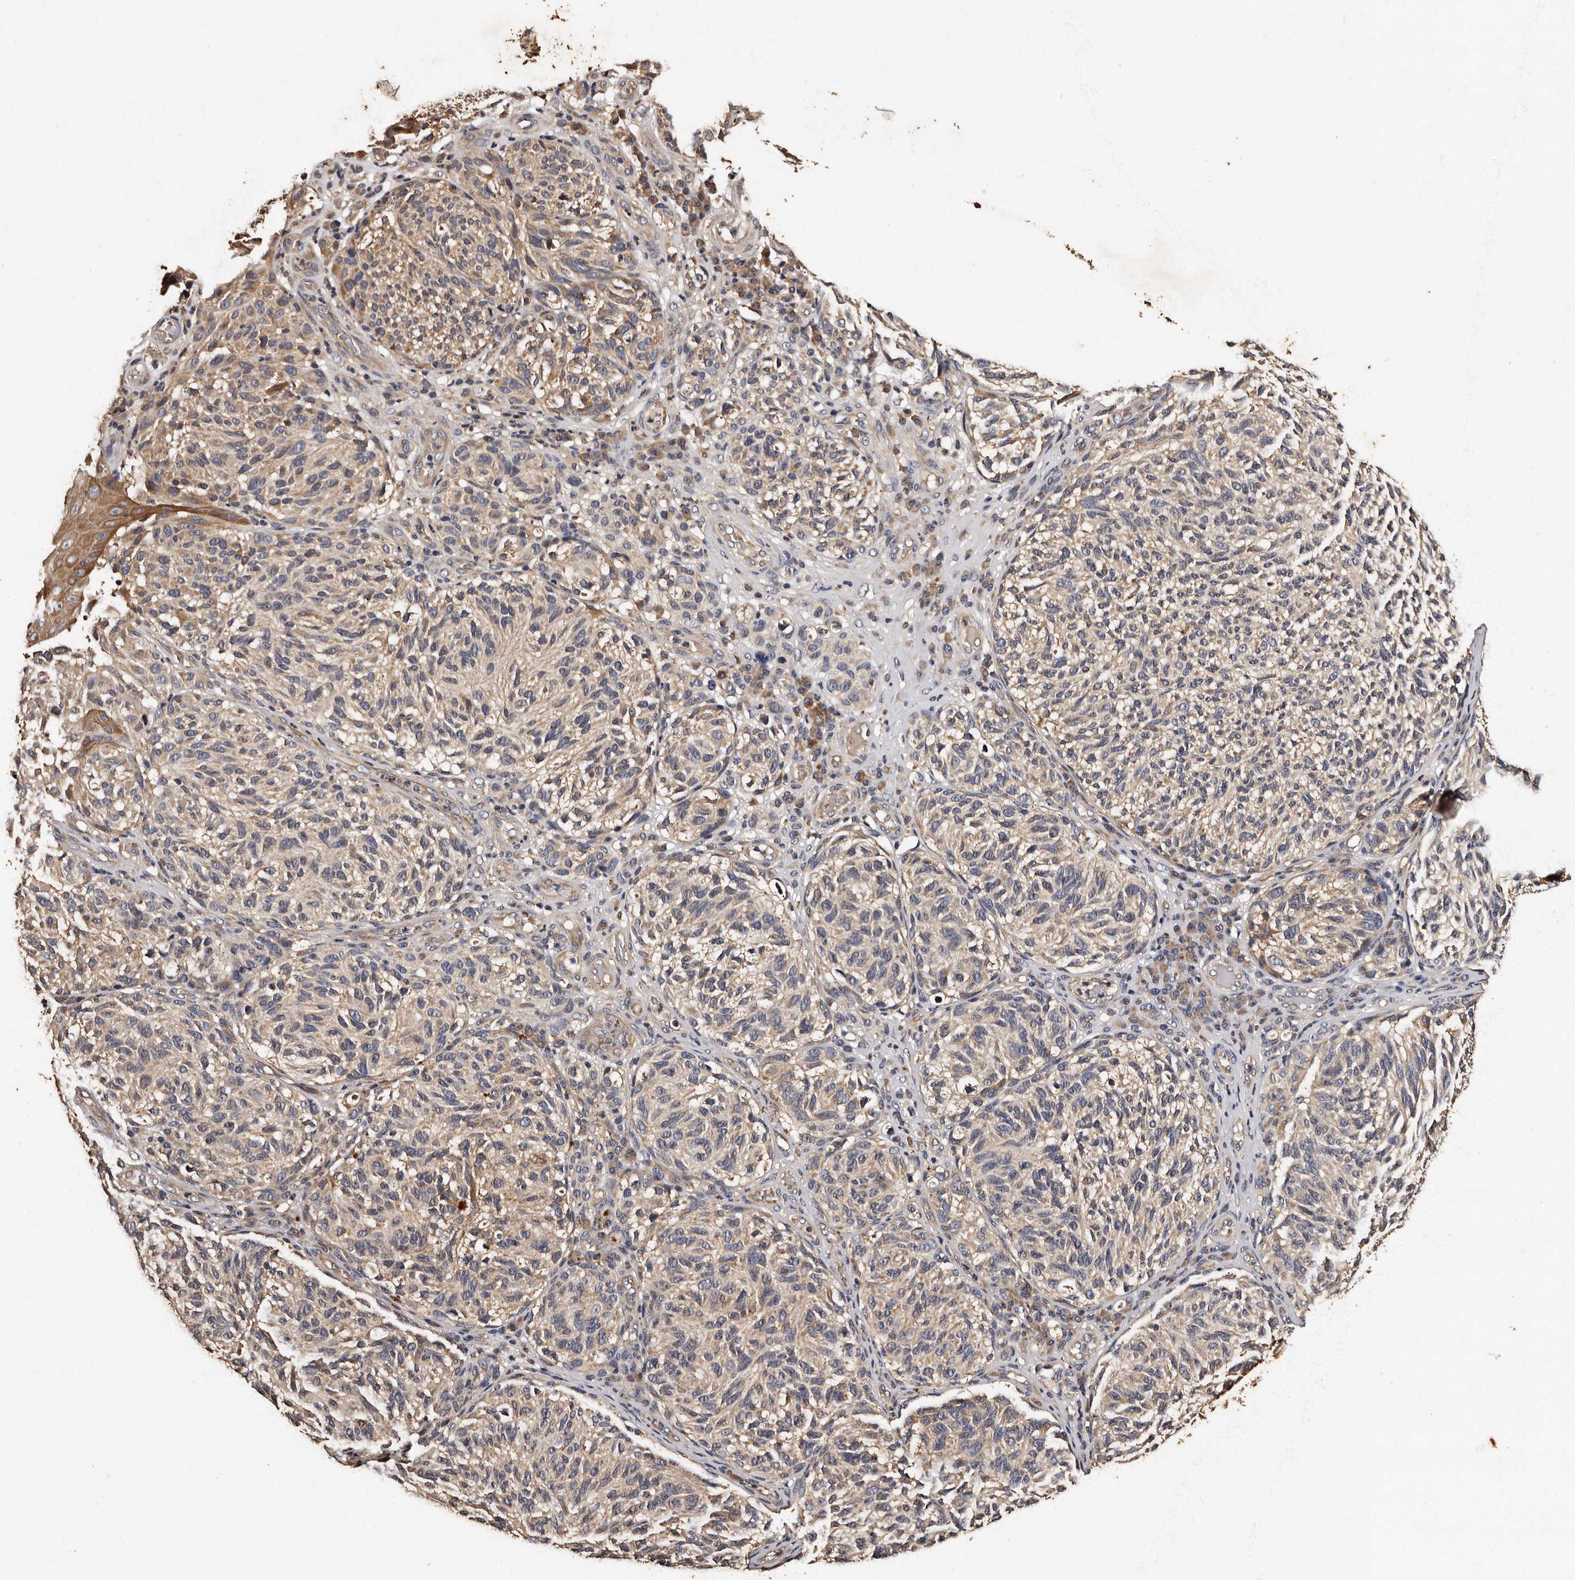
{"staining": {"intensity": "weak", "quantity": "25%-75%", "location": "cytoplasmic/membranous"}, "tissue": "melanoma", "cell_type": "Tumor cells", "image_type": "cancer", "snomed": [{"axis": "morphology", "description": "Malignant melanoma, NOS"}, {"axis": "topography", "description": "Skin"}], "caption": "A brown stain highlights weak cytoplasmic/membranous expression of a protein in melanoma tumor cells. (DAB (3,3'-diaminobenzidine) = brown stain, brightfield microscopy at high magnification).", "gene": "ADCK5", "patient": {"sex": "female", "age": 73}}